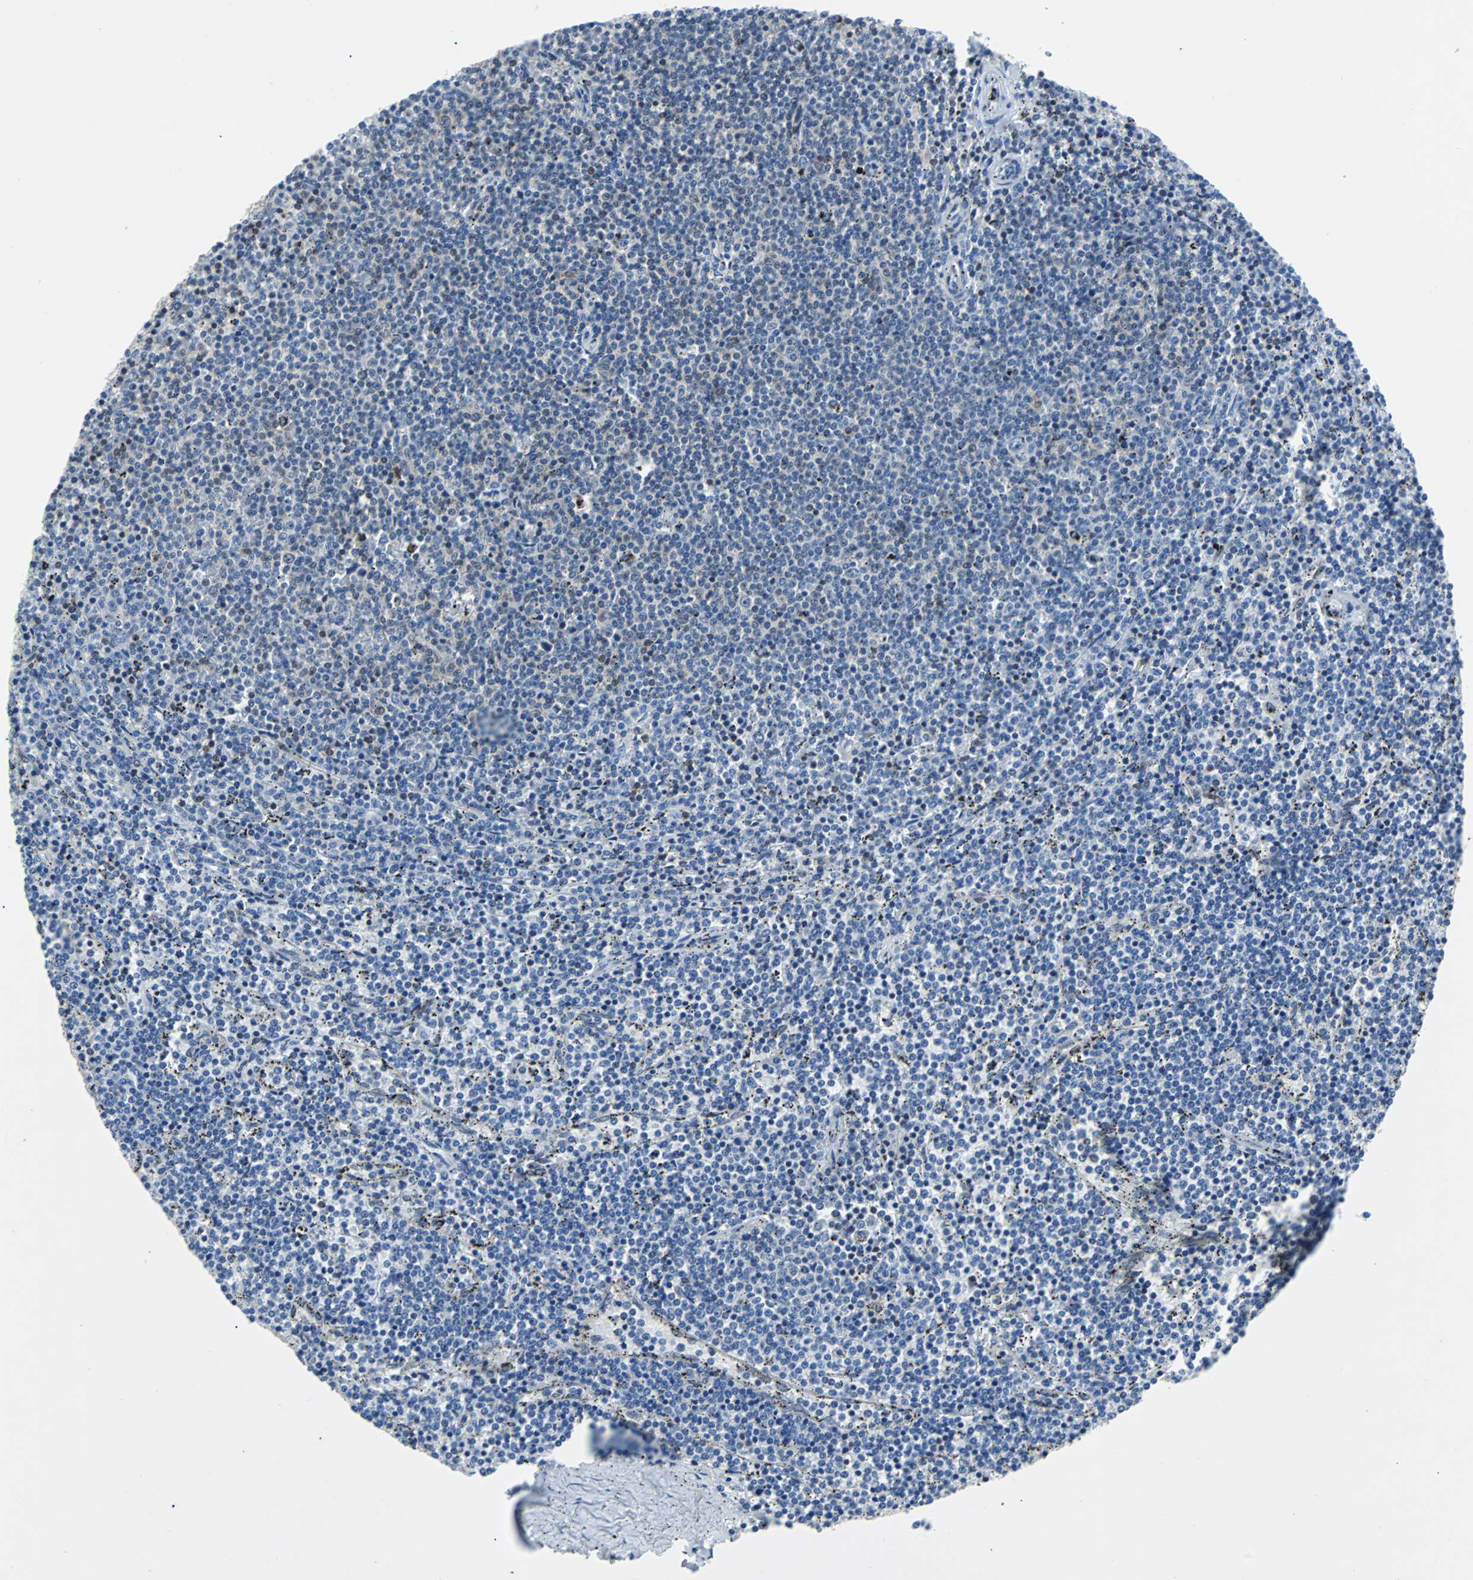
{"staining": {"intensity": "negative", "quantity": "none", "location": "none"}, "tissue": "lymphoma", "cell_type": "Tumor cells", "image_type": "cancer", "snomed": [{"axis": "morphology", "description": "Malignant lymphoma, non-Hodgkin's type, Low grade"}, {"axis": "topography", "description": "Spleen"}], "caption": "An image of low-grade malignant lymphoma, non-Hodgkin's type stained for a protein displays no brown staining in tumor cells.", "gene": "MAP2K6", "patient": {"sex": "female", "age": 50}}